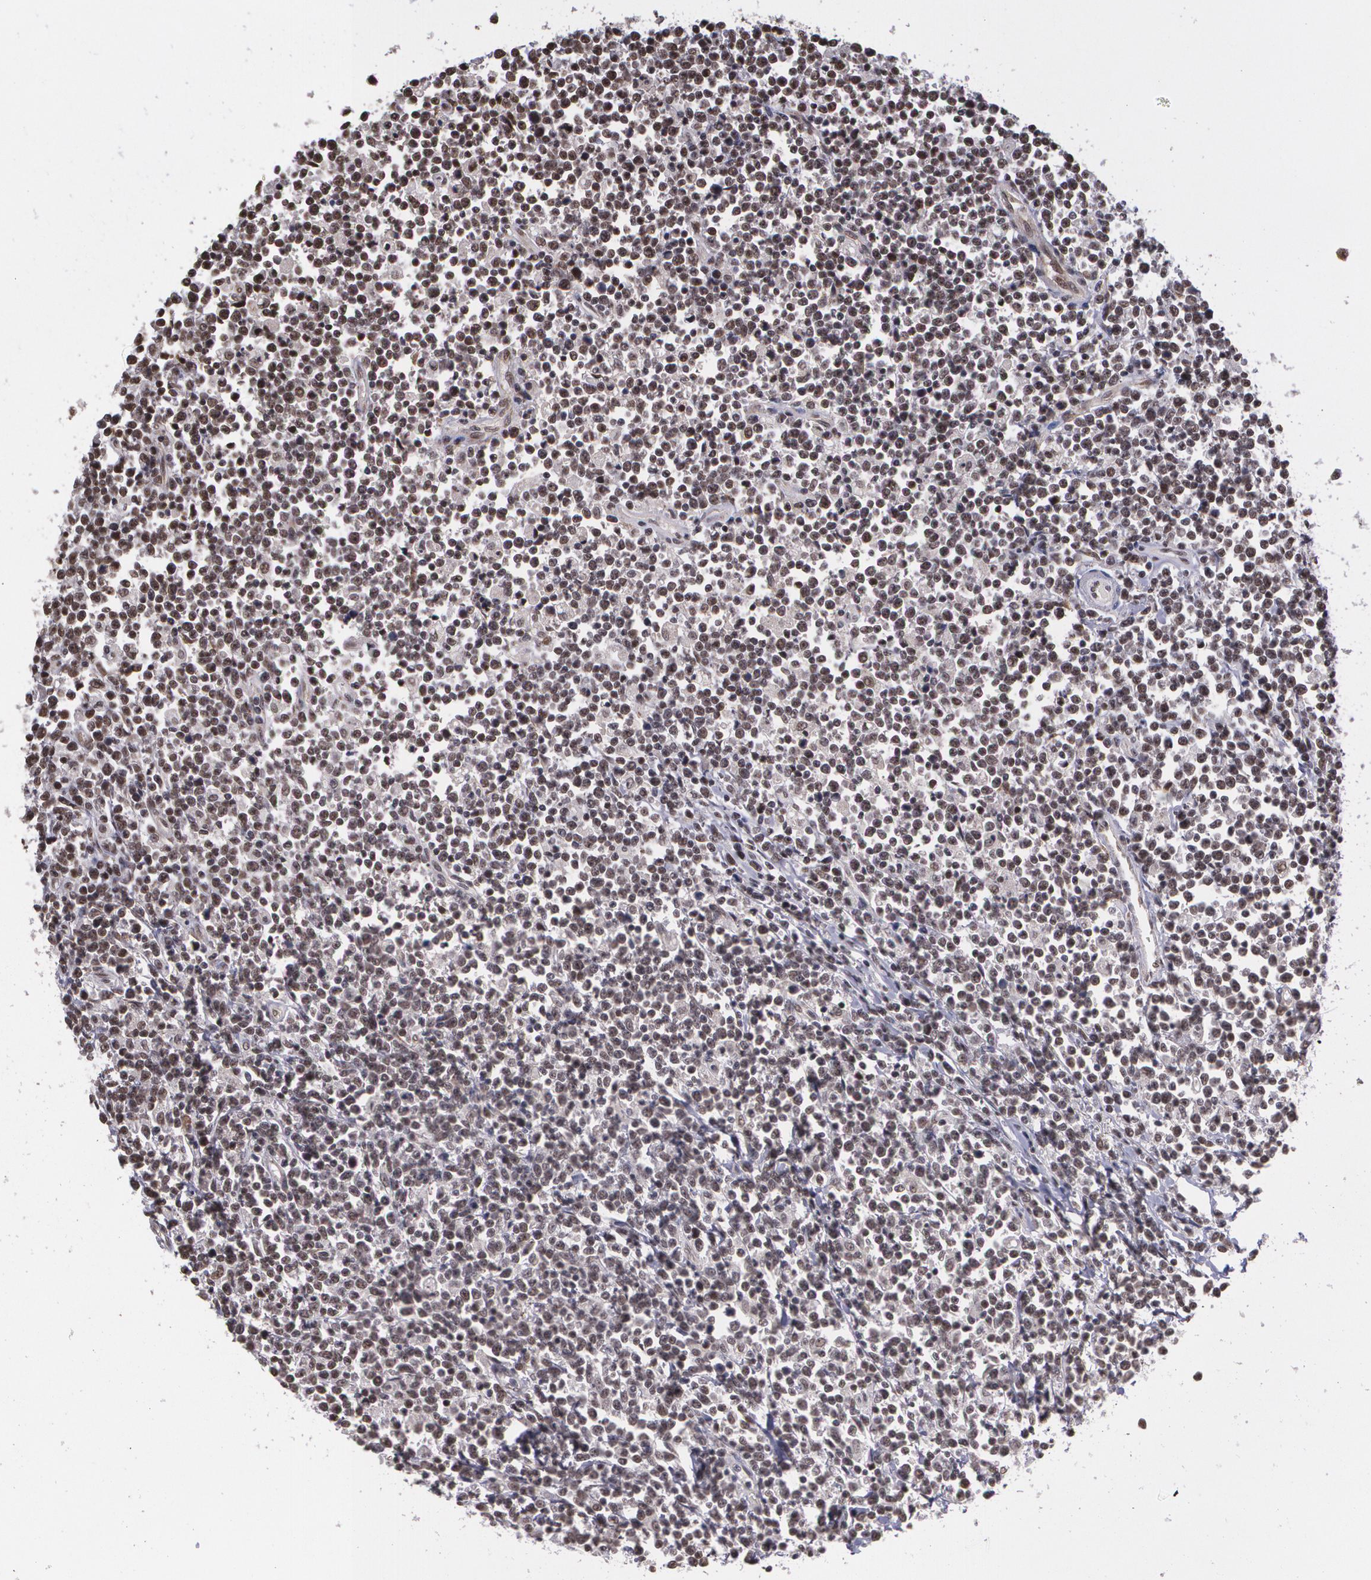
{"staining": {"intensity": "negative", "quantity": "none", "location": "none"}, "tissue": "lymphoma", "cell_type": "Tumor cells", "image_type": "cancer", "snomed": [{"axis": "morphology", "description": "Malignant lymphoma, non-Hodgkin's type, High grade"}, {"axis": "topography", "description": "Colon"}], "caption": "This is an IHC photomicrograph of malignant lymphoma, non-Hodgkin's type (high-grade). There is no staining in tumor cells.", "gene": "C6orf15", "patient": {"sex": "male", "age": 82}}